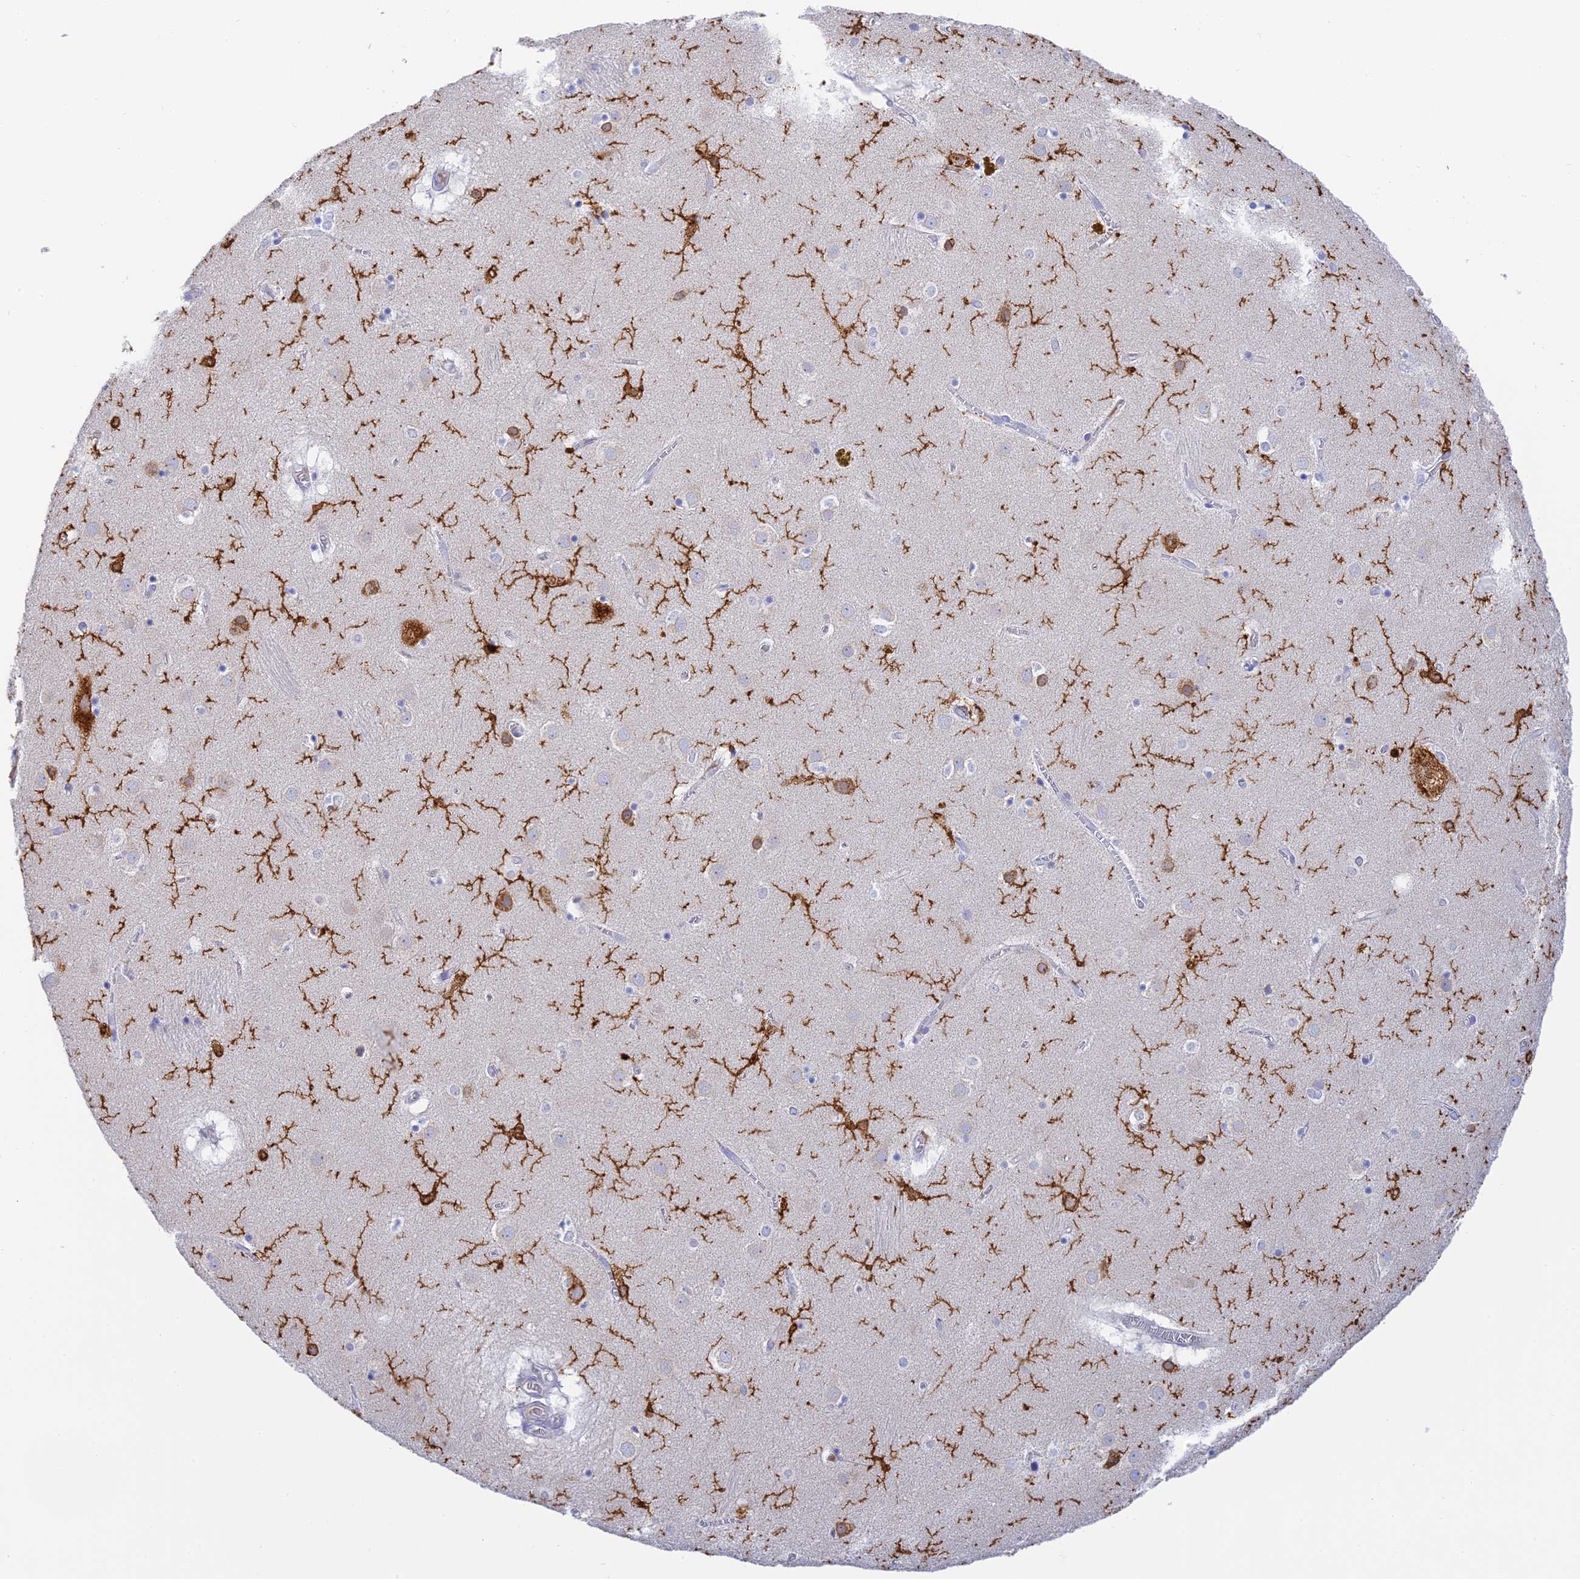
{"staining": {"intensity": "strong", "quantity": "<25%", "location": "cytoplasmic/membranous"}, "tissue": "caudate", "cell_type": "Glial cells", "image_type": "normal", "snomed": [{"axis": "morphology", "description": "Normal tissue, NOS"}, {"axis": "topography", "description": "Lateral ventricle wall"}], "caption": "Brown immunohistochemical staining in benign caudate shows strong cytoplasmic/membranous expression in about <25% of glial cells.", "gene": "CEP152", "patient": {"sex": "male", "age": 70}}